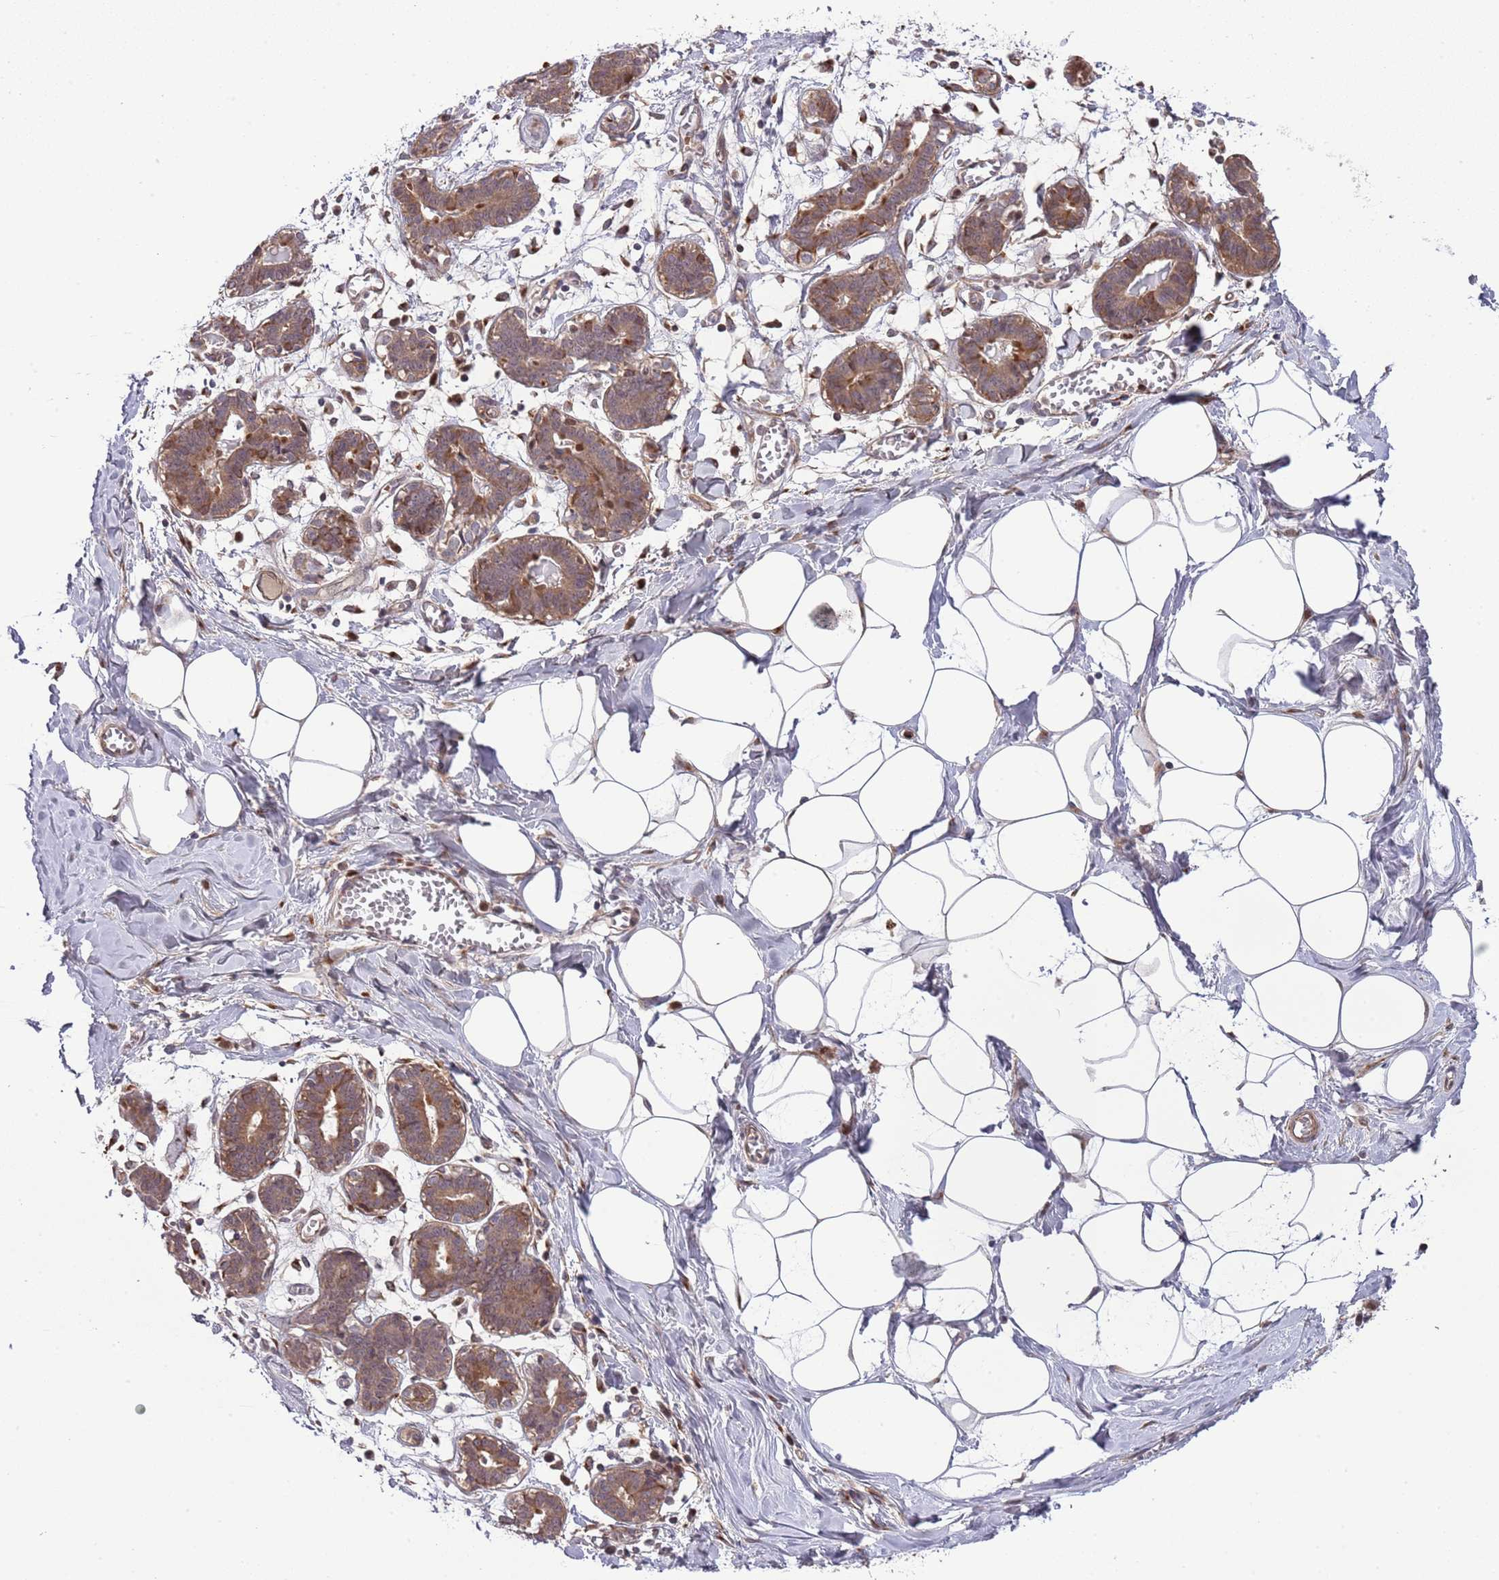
{"staining": {"intensity": "negative", "quantity": "none", "location": "none"}, "tissue": "breast", "cell_type": "Adipocytes", "image_type": "normal", "snomed": [{"axis": "morphology", "description": "Normal tissue, NOS"}, {"axis": "topography", "description": "Breast"}], "caption": "A high-resolution photomicrograph shows immunohistochemistry staining of unremarkable breast, which reveals no significant positivity in adipocytes. The staining was performed using DAB to visualize the protein expression in brown, while the nuclei were stained in blue with hematoxylin (Magnification: 20x).", "gene": "ABHD17C", "patient": {"sex": "female", "age": 27}}